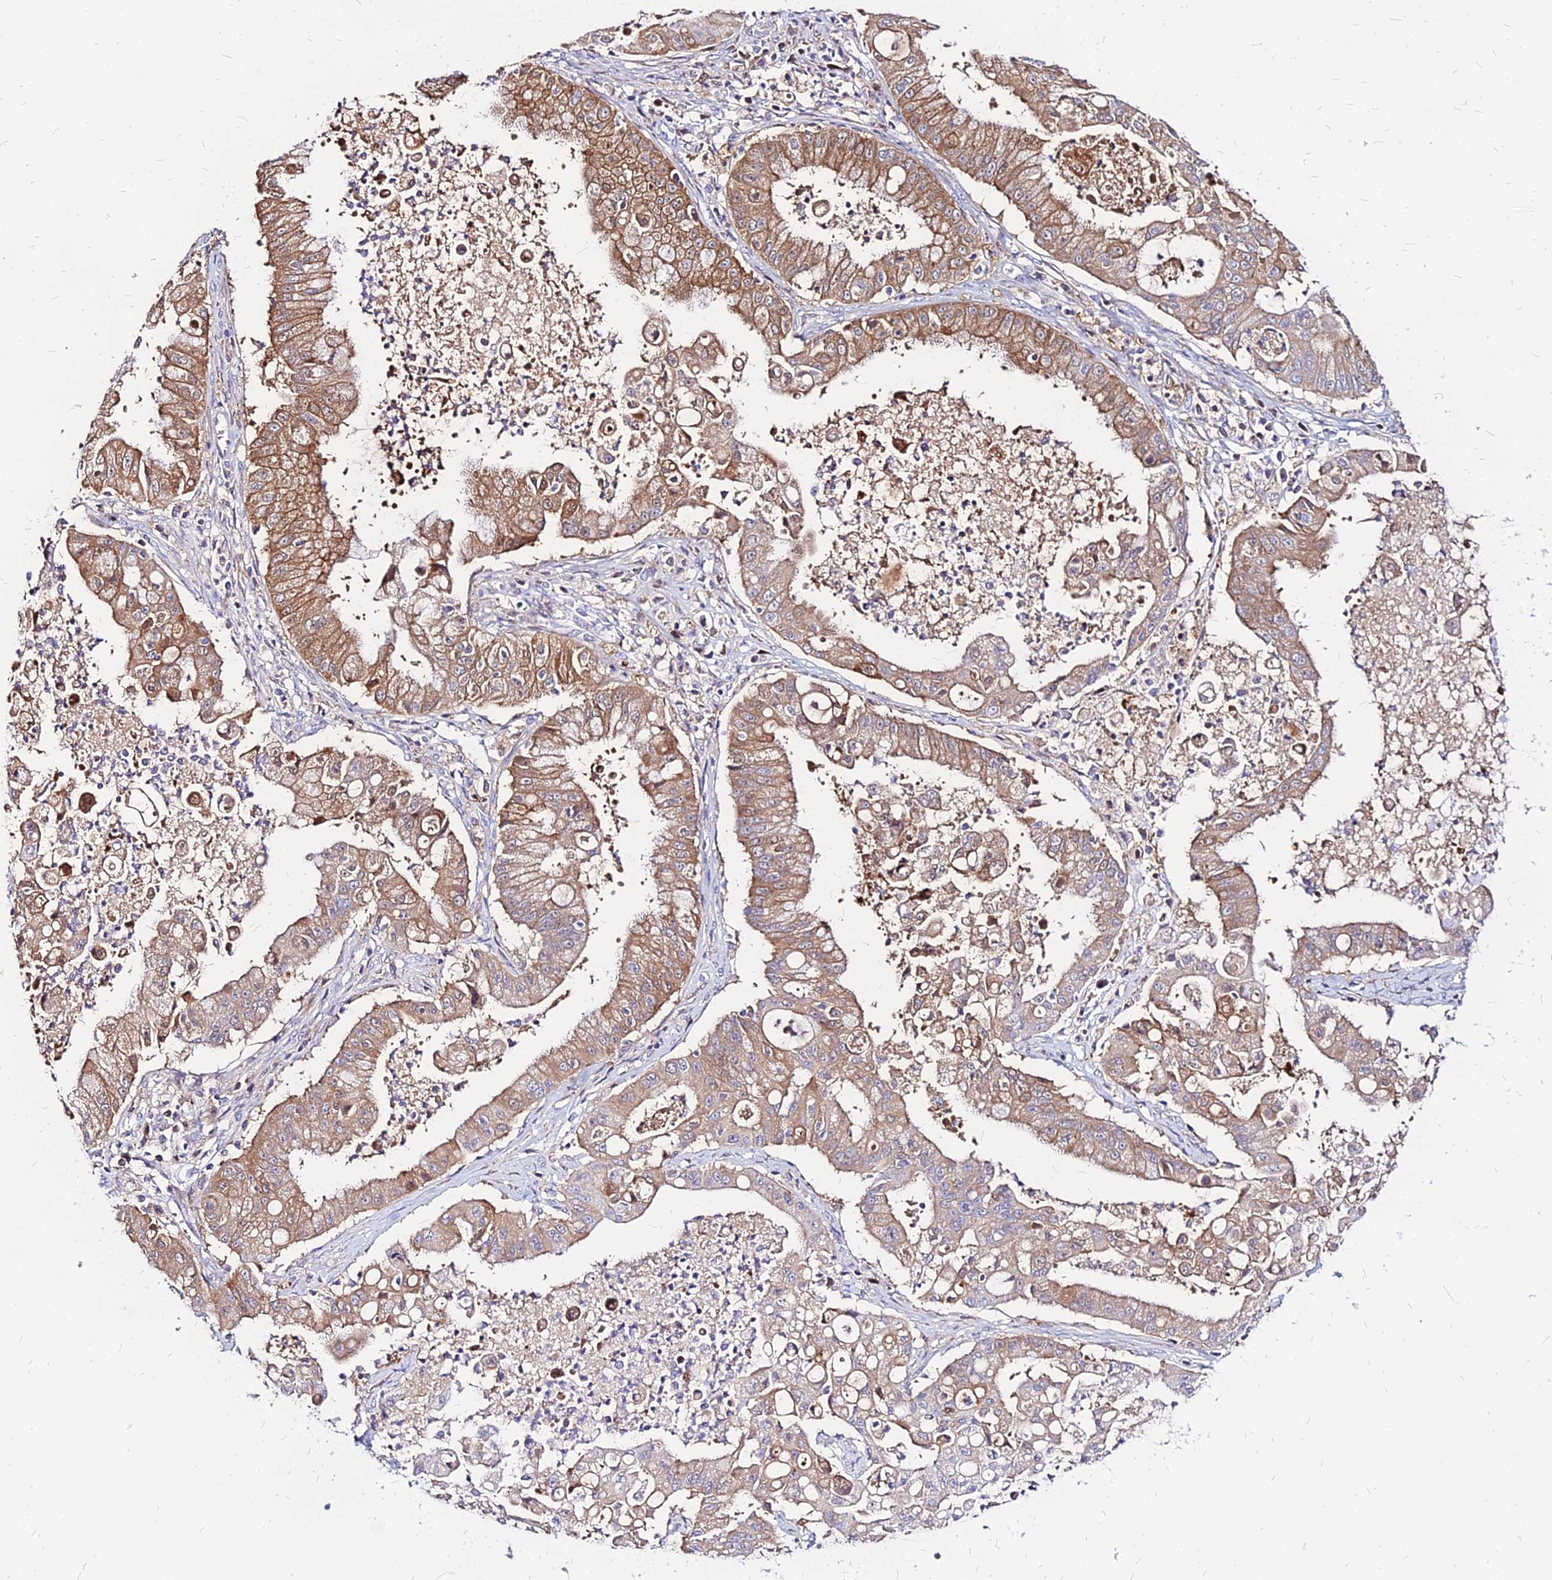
{"staining": {"intensity": "moderate", "quantity": ">75%", "location": "cytoplasmic/membranous"}, "tissue": "ovarian cancer", "cell_type": "Tumor cells", "image_type": "cancer", "snomed": [{"axis": "morphology", "description": "Cystadenocarcinoma, mucinous, NOS"}, {"axis": "topography", "description": "Ovary"}], "caption": "DAB immunohistochemical staining of ovarian mucinous cystadenocarcinoma shows moderate cytoplasmic/membranous protein staining in approximately >75% of tumor cells.", "gene": "ACSM6", "patient": {"sex": "female", "age": 70}}